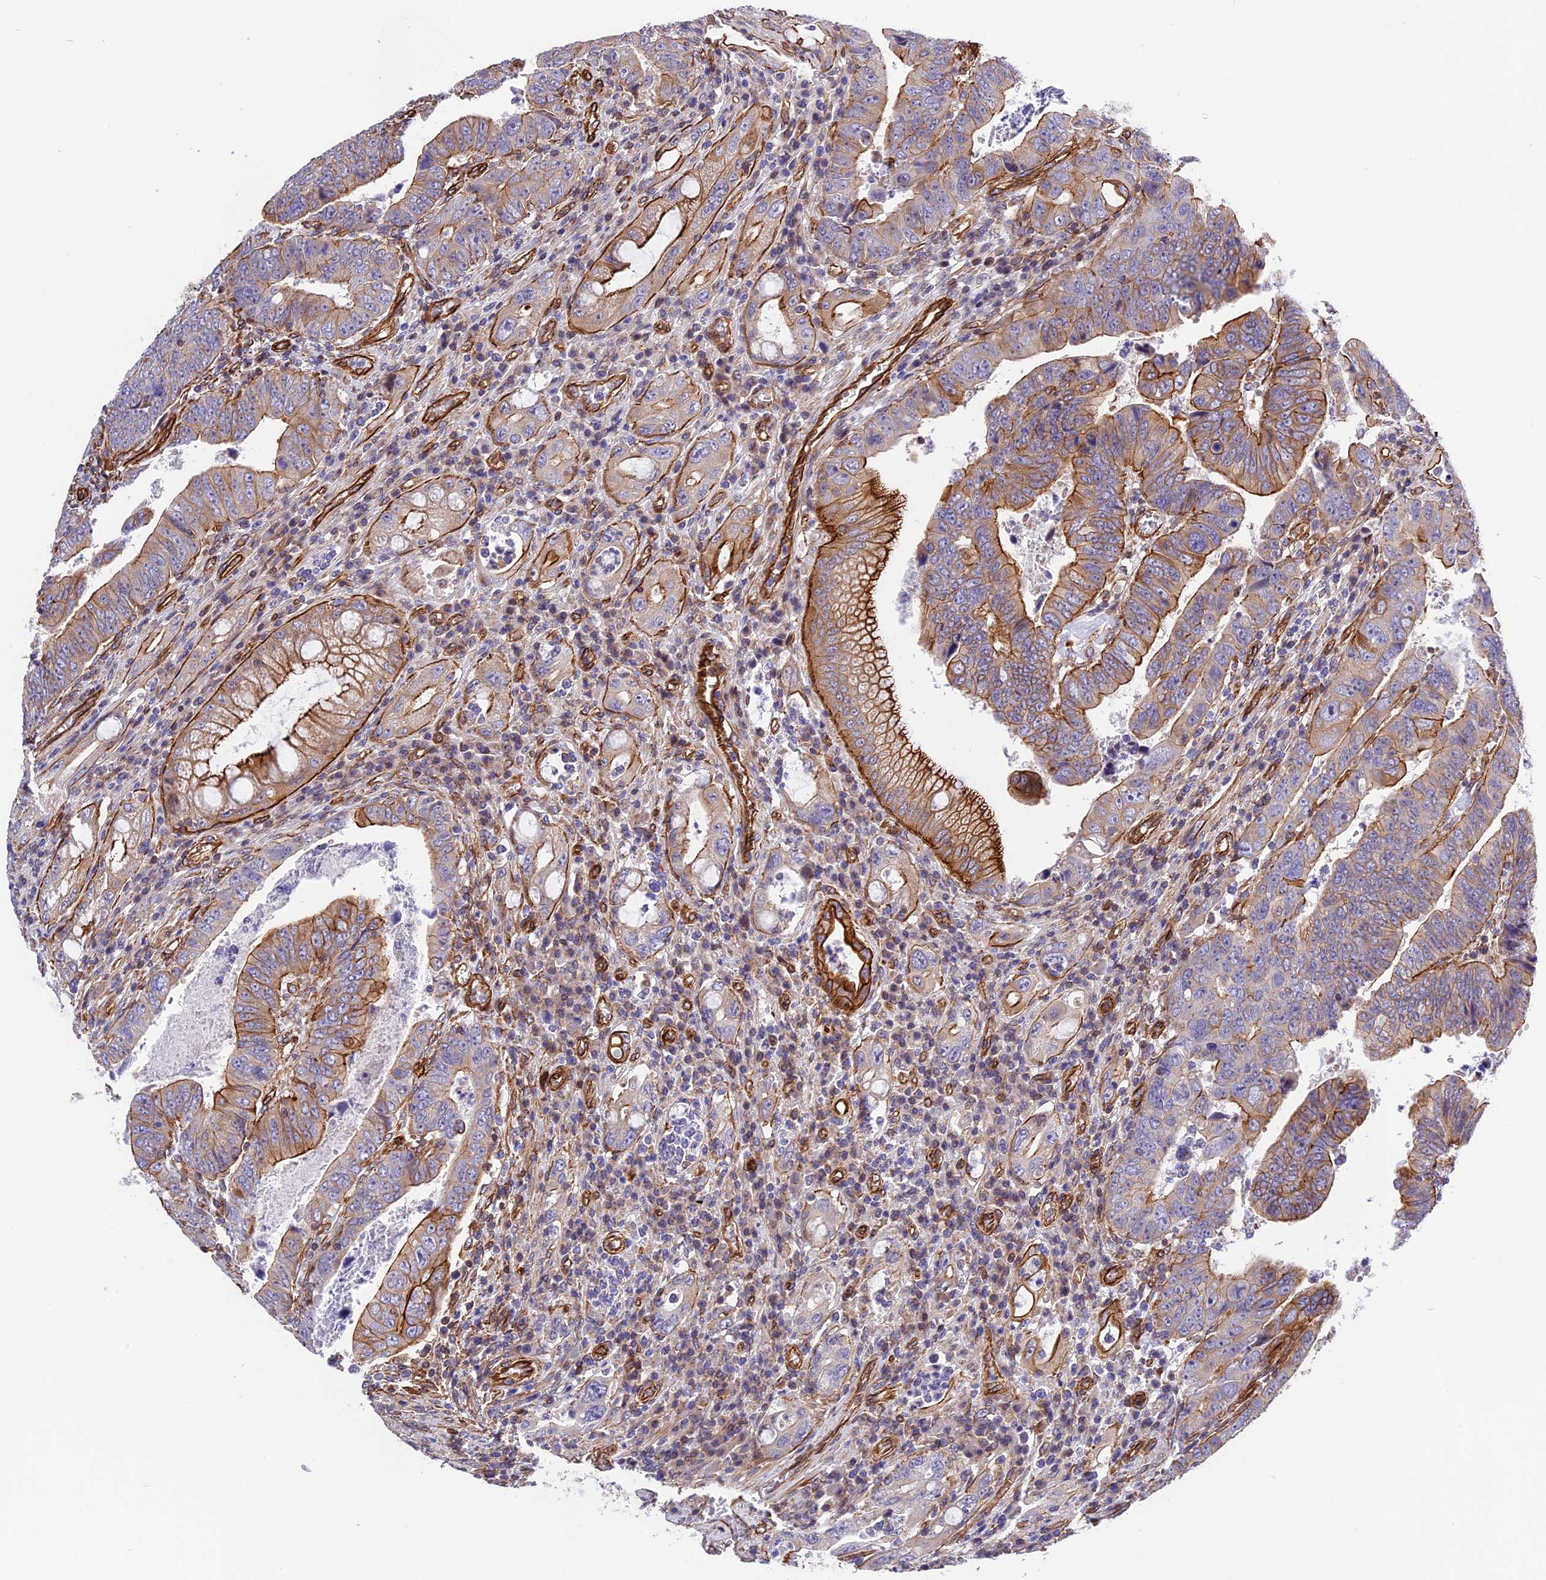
{"staining": {"intensity": "moderate", "quantity": ">75%", "location": "cytoplasmic/membranous"}, "tissue": "colorectal cancer", "cell_type": "Tumor cells", "image_type": "cancer", "snomed": [{"axis": "morphology", "description": "Normal tissue, NOS"}, {"axis": "morphology", "description": "Adenocarcinoma, NOS"}, {"axis": "topography", "description": "Rectum"}], "caption": "IHC (DAB (3,3'-diaminobenzidine)) staining of human adenocarcinoma (colorectal) demonstrates moderate cytoplasmic/membranous protein staining in about >75% of tumor cells.", "gene": "R3HDM4", "patient": {"sex": "female", "age": 65}}